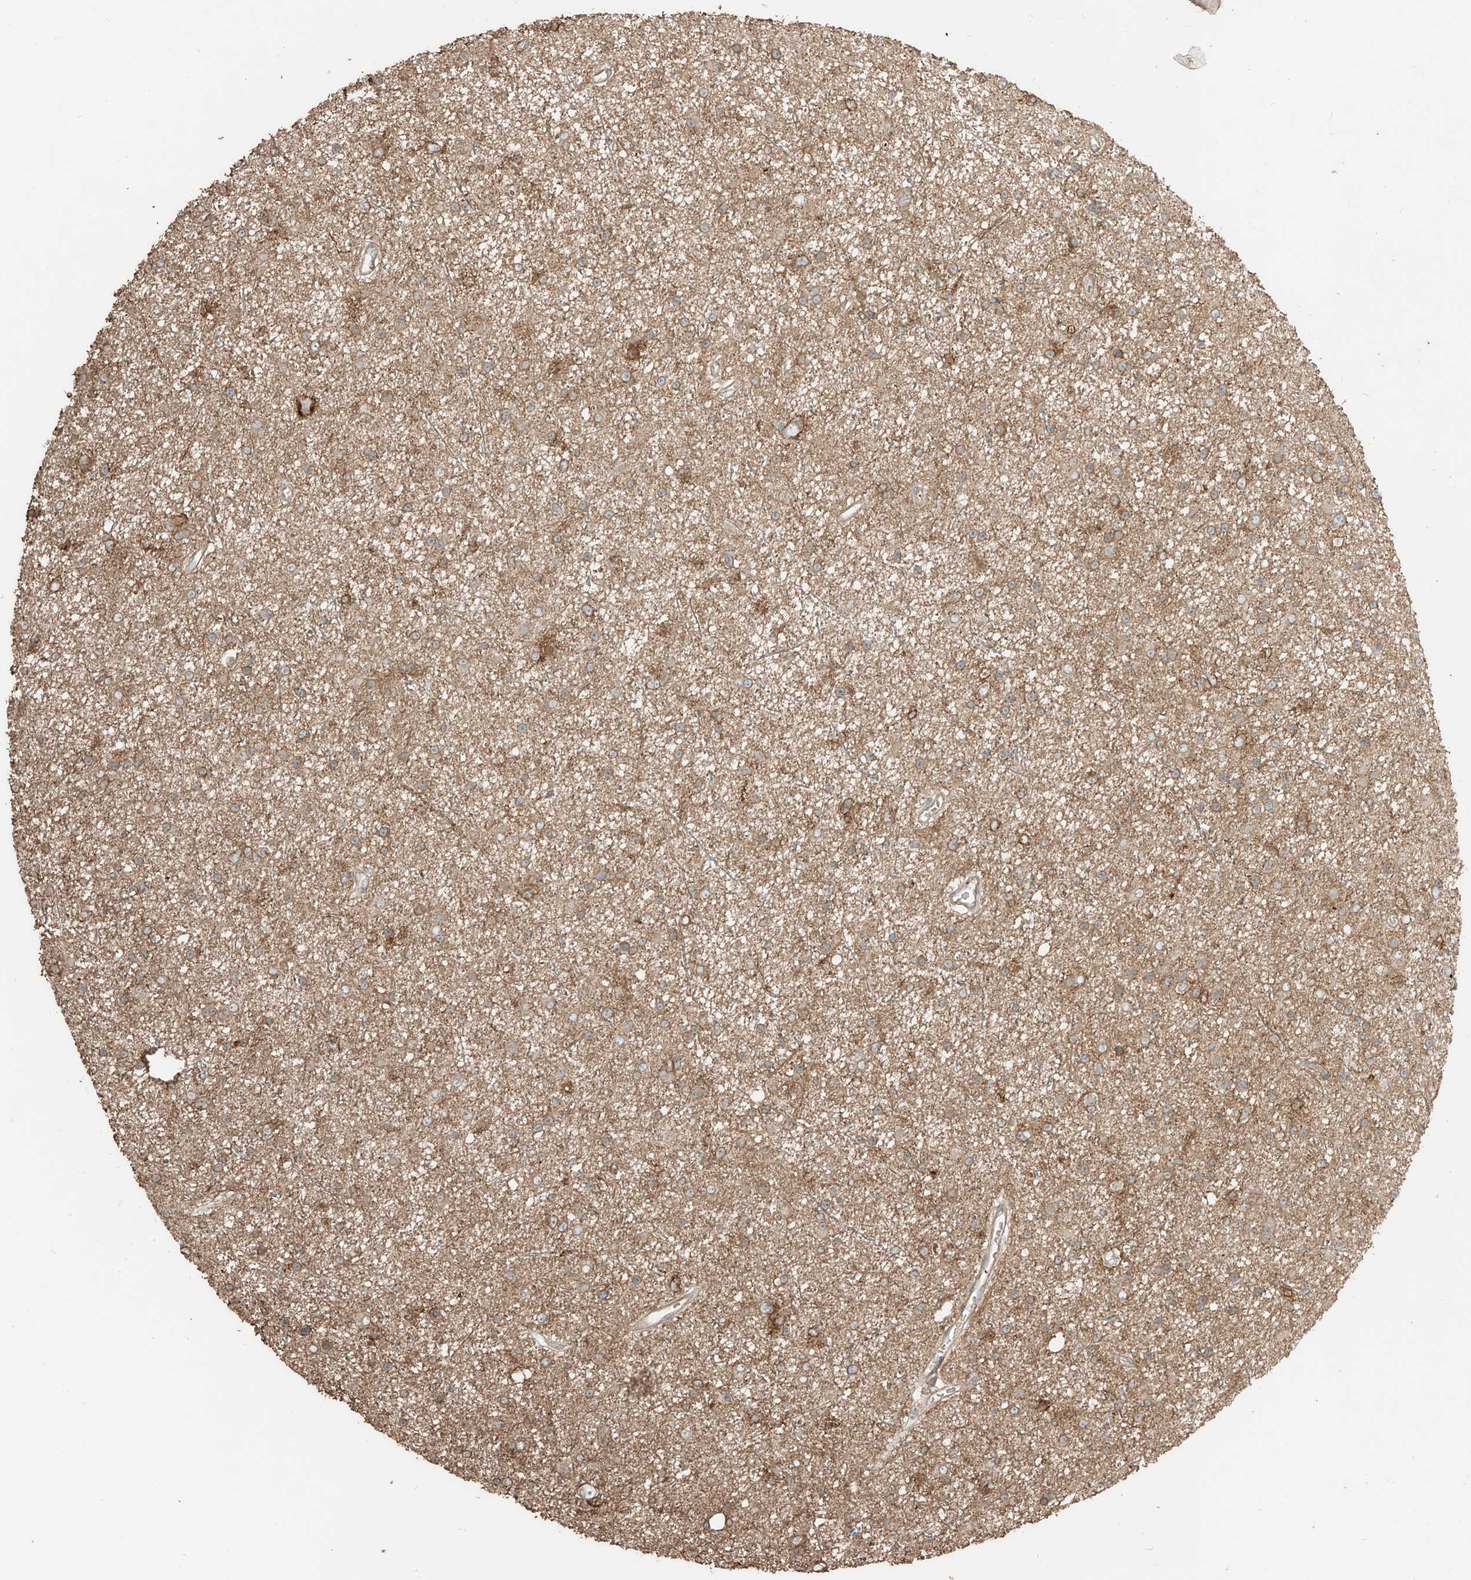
{"staining": {"intensity": "weak", "quantity": ">75%", "location": "cytoplasmic/membranous"}, "tissue": "glioma", "cell_type": "Tumor cells", "image_type": "cancer", "snomed": [{"axis": "morphology", "description": "Glioma, malignant, Low grade"}, {"axis": "topography", "description": "Cerebral cortex"}], "caption": "The histopathology image shows a brown stain indicating the presence of a protein in the cytoplasmic/membranous of tumor cells in glioma. (DAB IHC with brightfield microscopy, high magnification).", "gene": "RFTN2", "patient": {"sex": "female", "age": 39}}